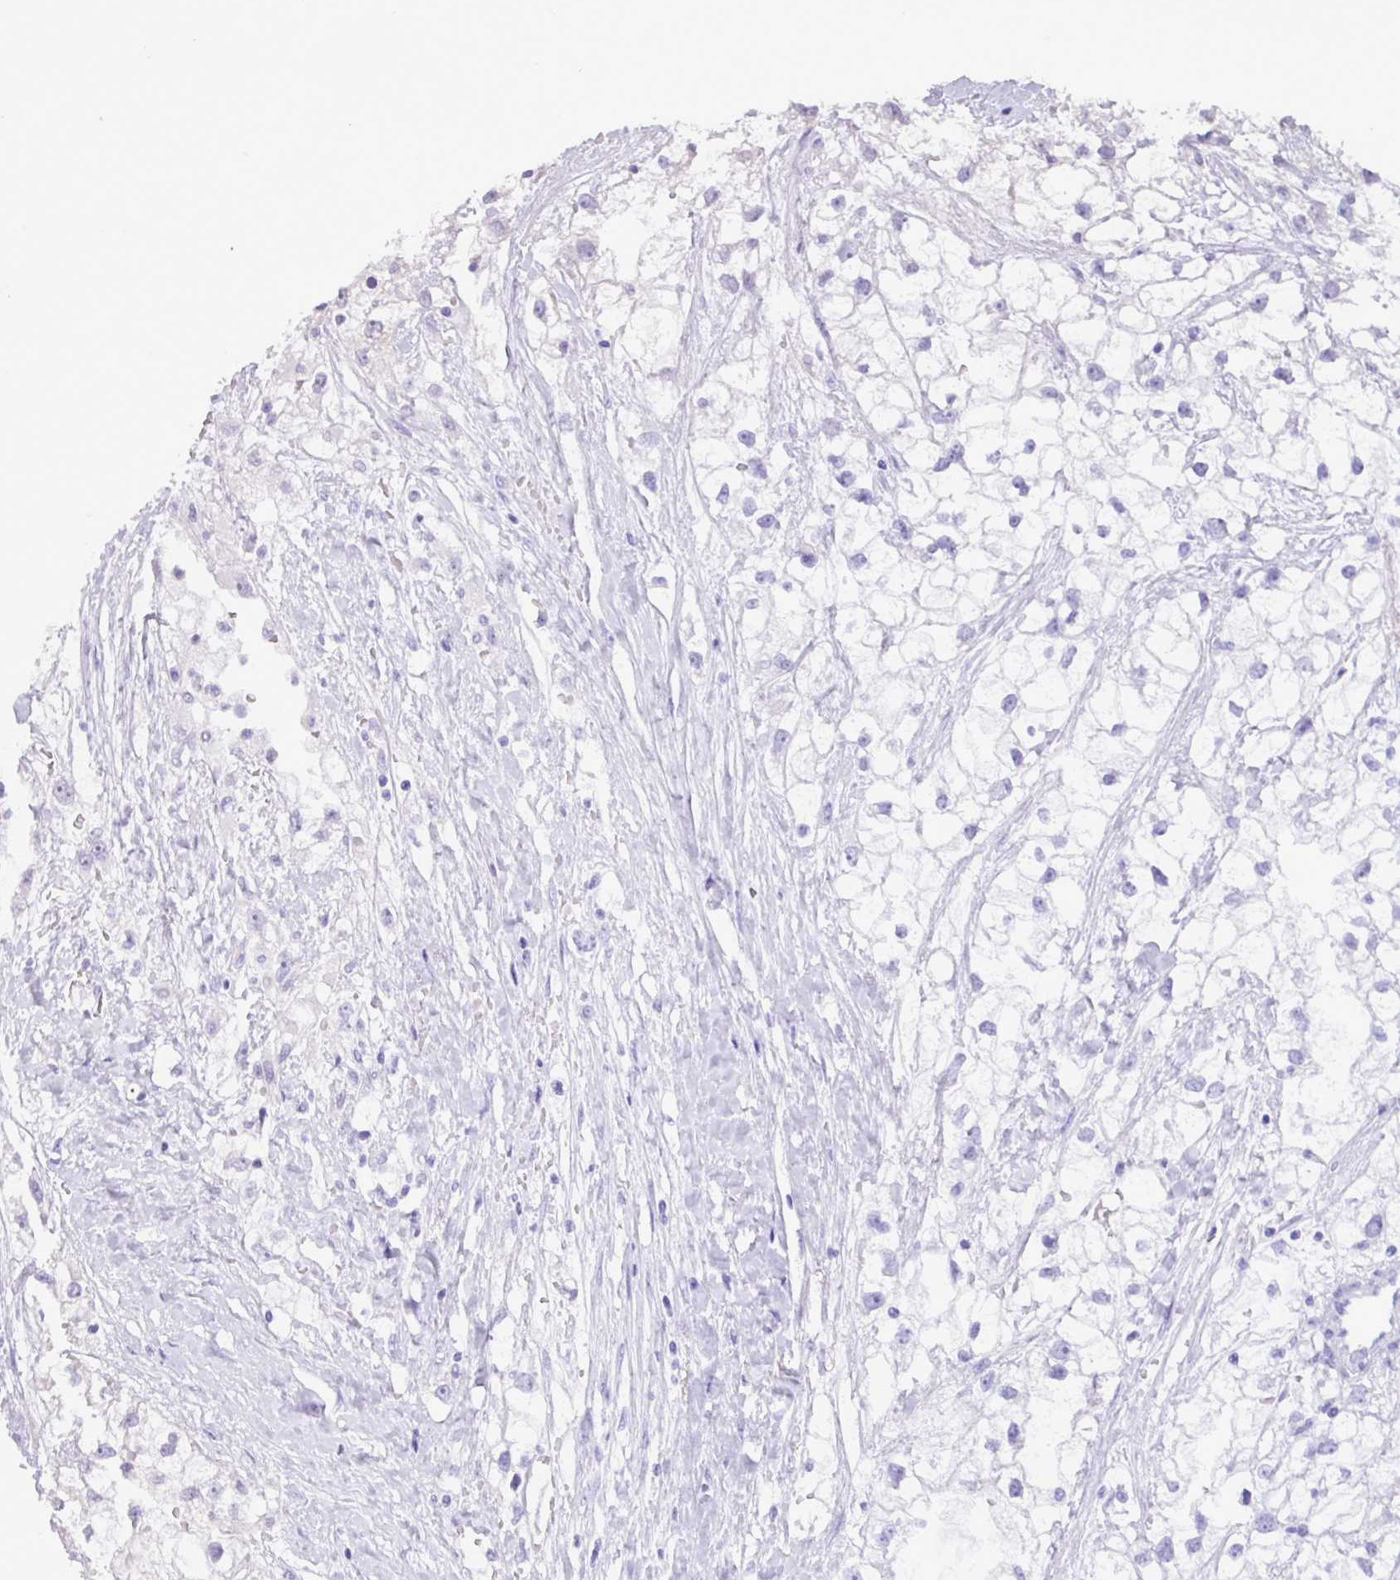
{"staining": {"intensity": "negative", "quantity": "none", "location": "none"}, "tissue": "renal cancer", "cell_type": "Tumor cells", "image_type": "cancer", "snomed": [{"axis": "morphology", "description": "Adenocarcinoma, NOS"}, {"axis": "topography", "description": "Kidney"}], "caption": "This is an IHC photomicrograph of human renal cancer (adenocarcinoma). There is no positivity in tumor cells.", "gene": "CHST11", "patient": {"sex": "male", "age": 59}}